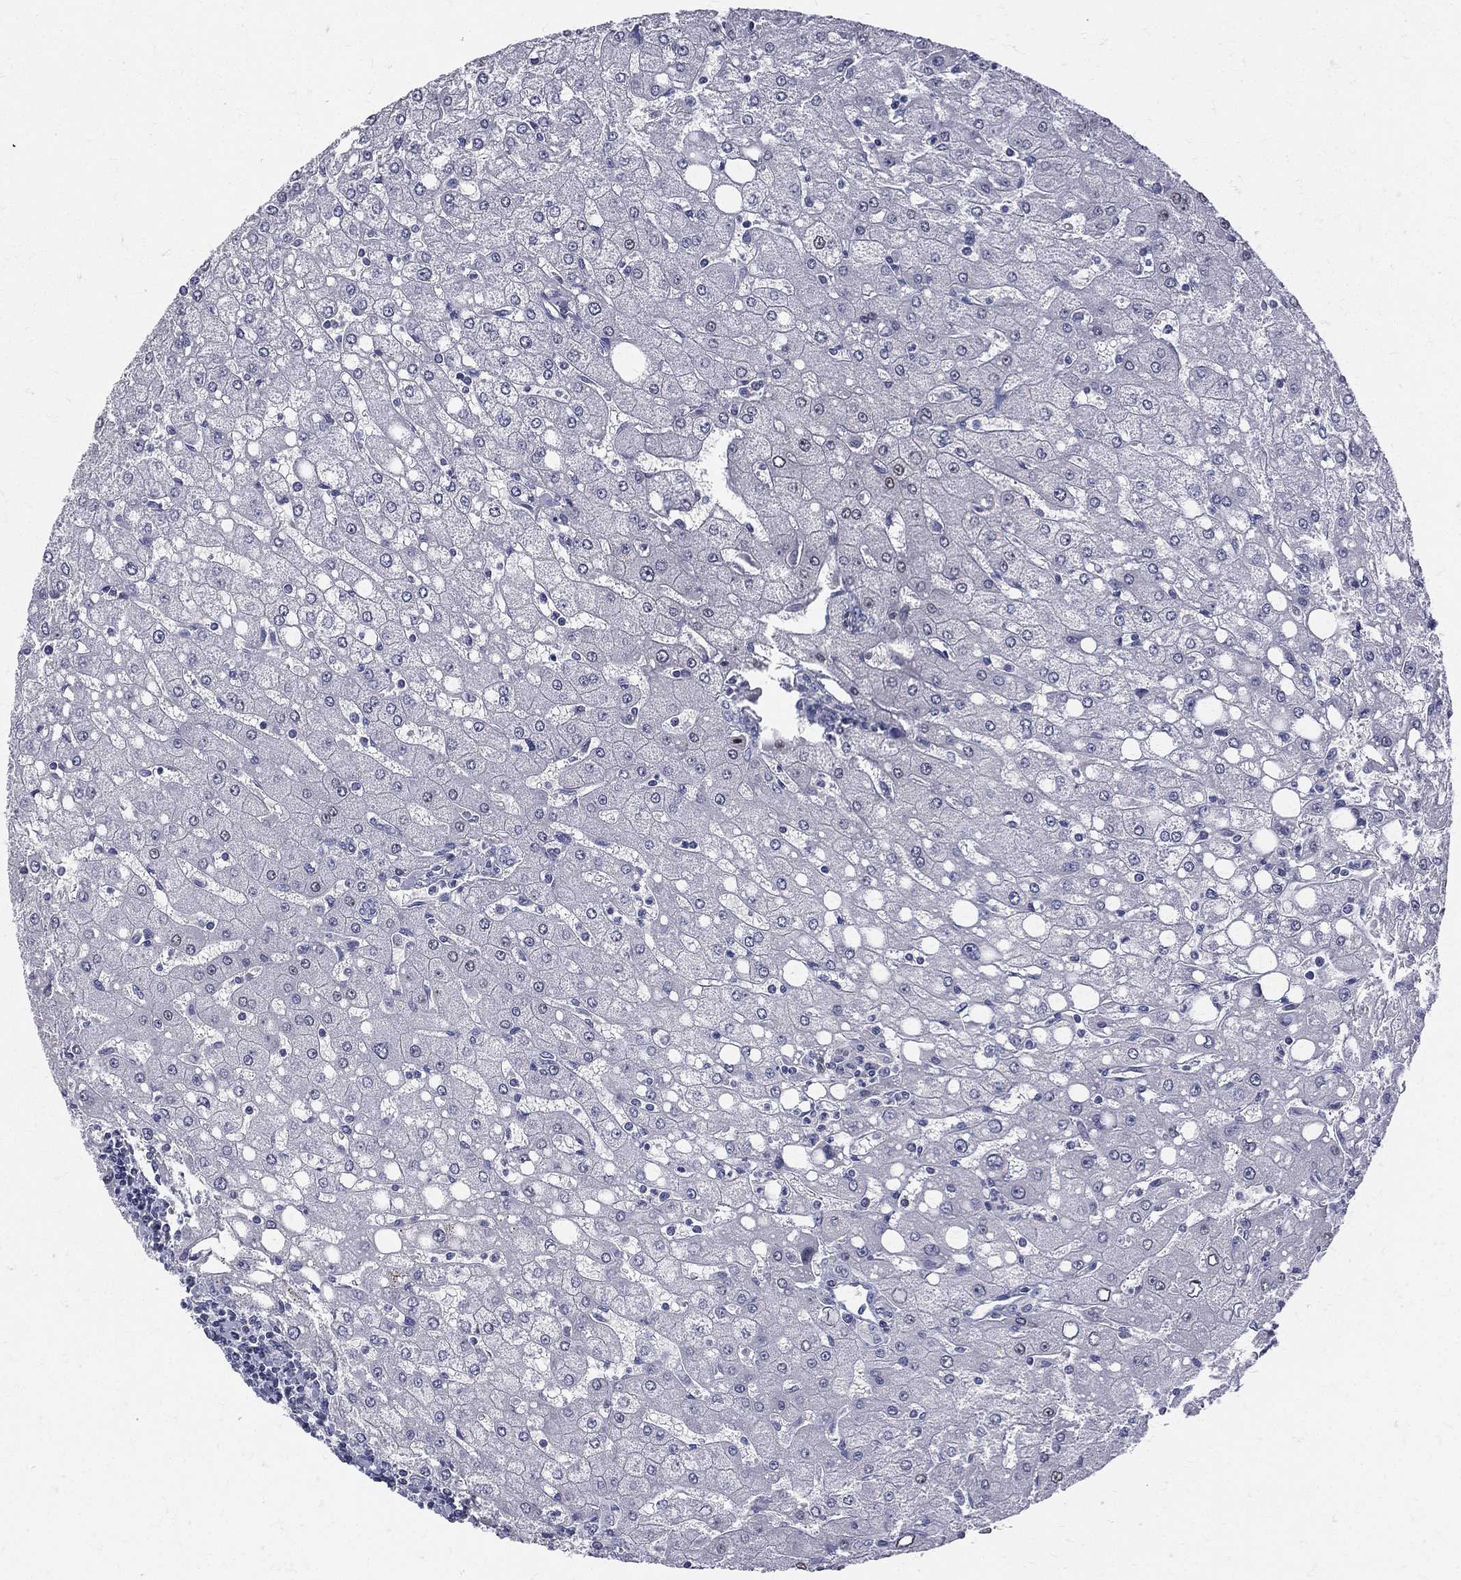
{"staining": {"intensity": "negative", "quantity": "none", "location": "none"}, "tissue": "liver", "cell_type": "Cholangiocytes", "image_type": "normal", "snomed": [{"axis": "morphology", "description": "Normal tissue, NOS"}, {"axis": "topography", "description": "Liver"}], "caption": "Liver stained for a protein using immunohistochemistry (IHC) demonstrates no positivity cholangiocytes.", "gene": "ETNPPL", "patient": {"sex": "female", "age": 53}}